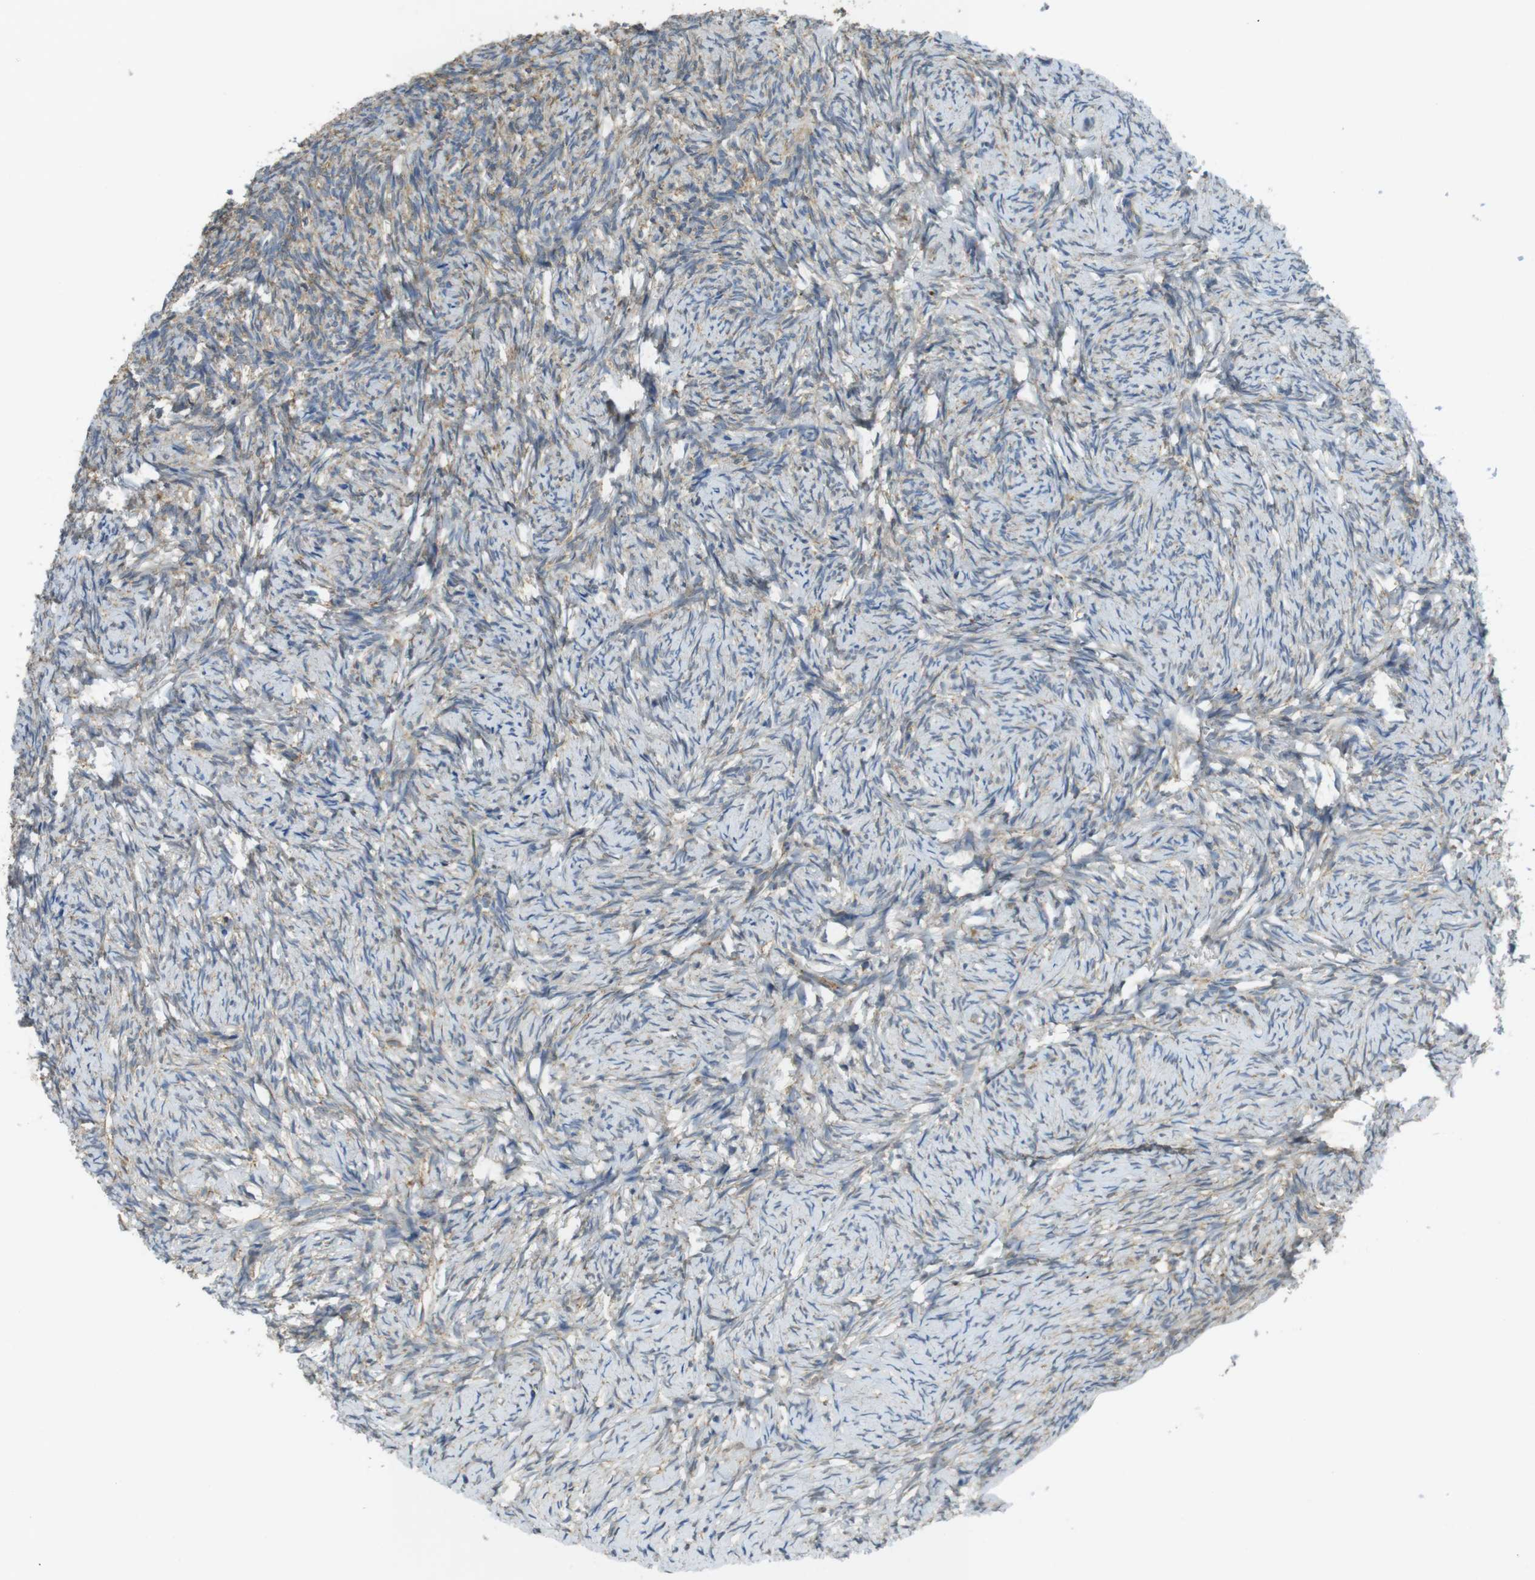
{"staining": {"intensity": "moderate", "quantity": "25%-75%", "location": "cytoplasmic/membranous"}, "tissue": "ovary", "cell_type": "Ovarian stroma cells", "image_type": "normal", "snomed": [{"axis": "morphology", "description": "Normal tissue, NOS"}, {"axis": "topography", "description": "Ovary"}], "caption": "Ovarian stroma cells reveal medium levels of moderate cytoplasmic/membranous positivity in approximately 25%-75% of cells in unremarkable ovary.", "gene": "BRI3BP", "patient": {"sex": "female", "age": 60}}